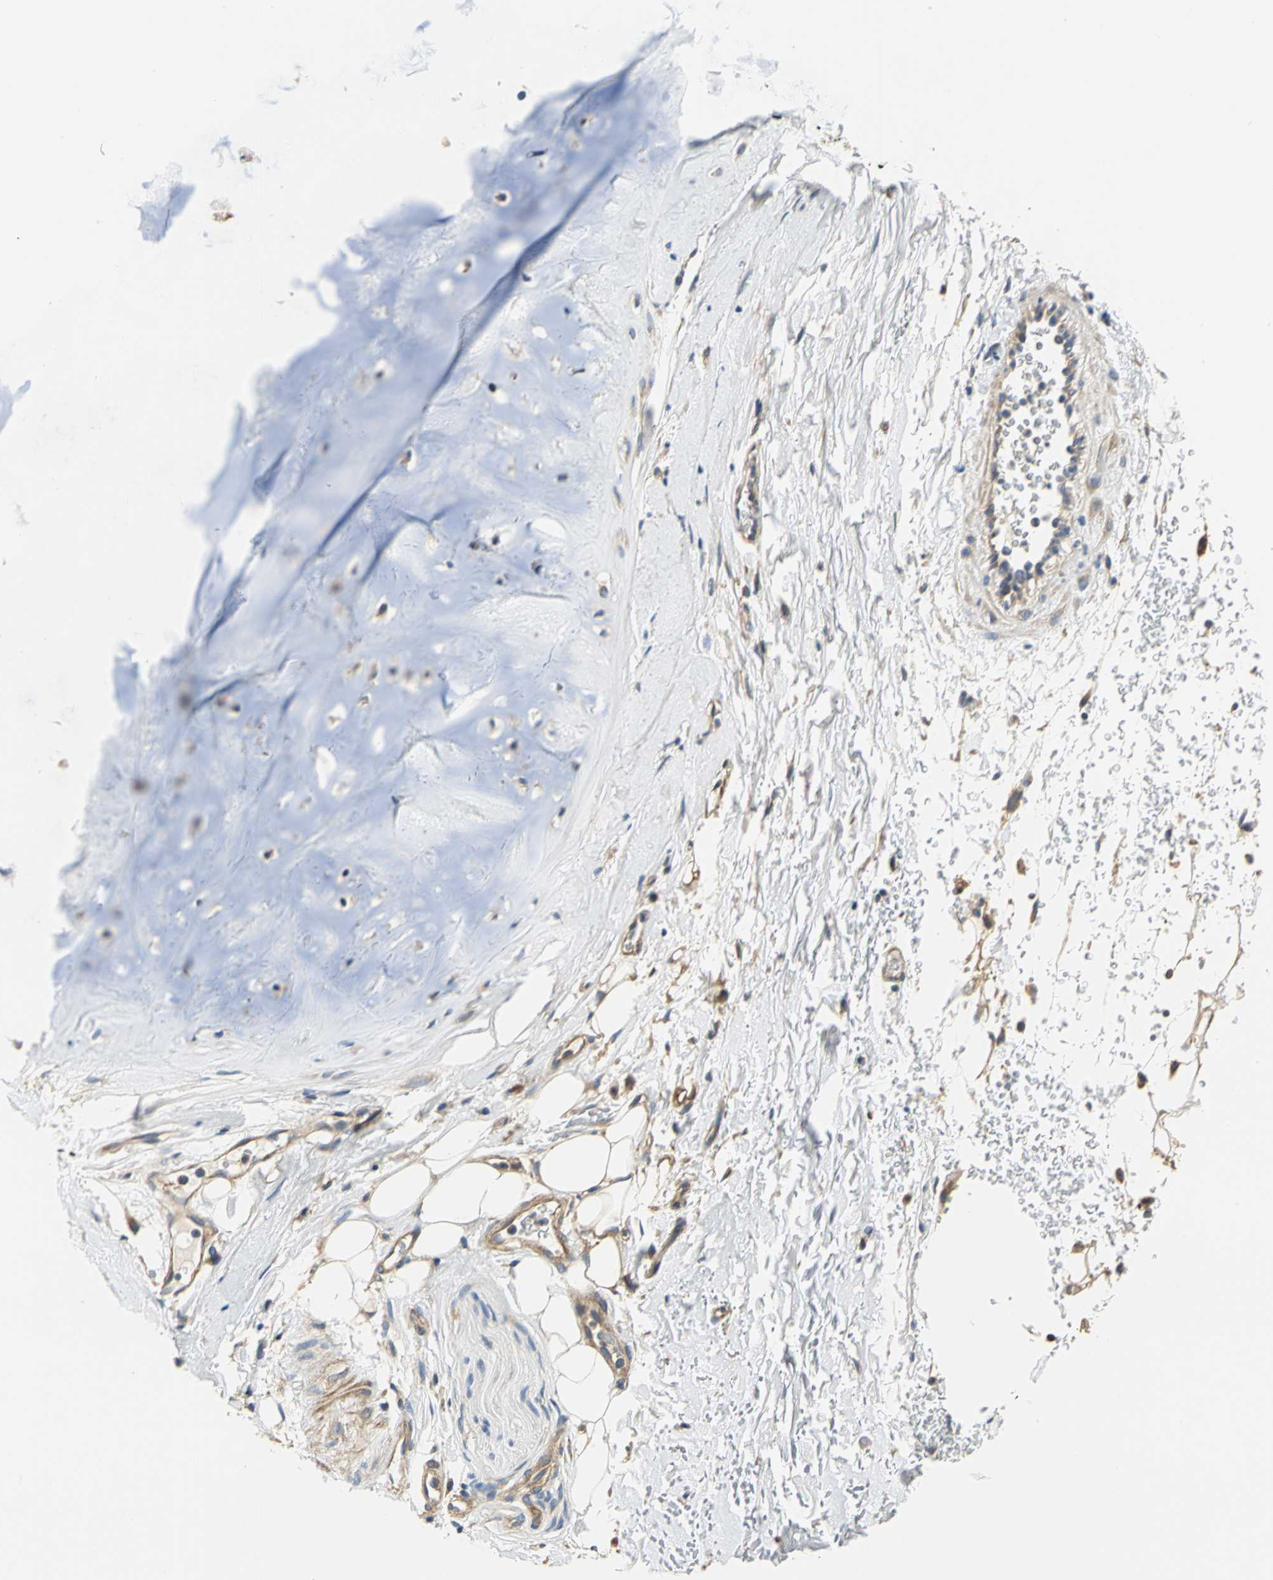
{"staining": {"intensity": "moderate", "quantity": ">75%", "location": "cytoplasmic/membranous"}, "tissue": "adipose tissue", "cell_type": "Adipocytes", "image_type": "normal", "snomed": [{"axis": "morphology", "description": "Normal tissue, NOS"}, {"axis": "topography", "description": "Cartilage tissue"}, {"axis": "topography", "description": "Bronchus"}], "caption": "This is an image of IHC staining of benign adipose tissue, which shows moderate positivity in the cytoplasmic/membranous of adipocytes.", "gene": "DDX3X", "patient": {"sex": "female", "age": 73}}